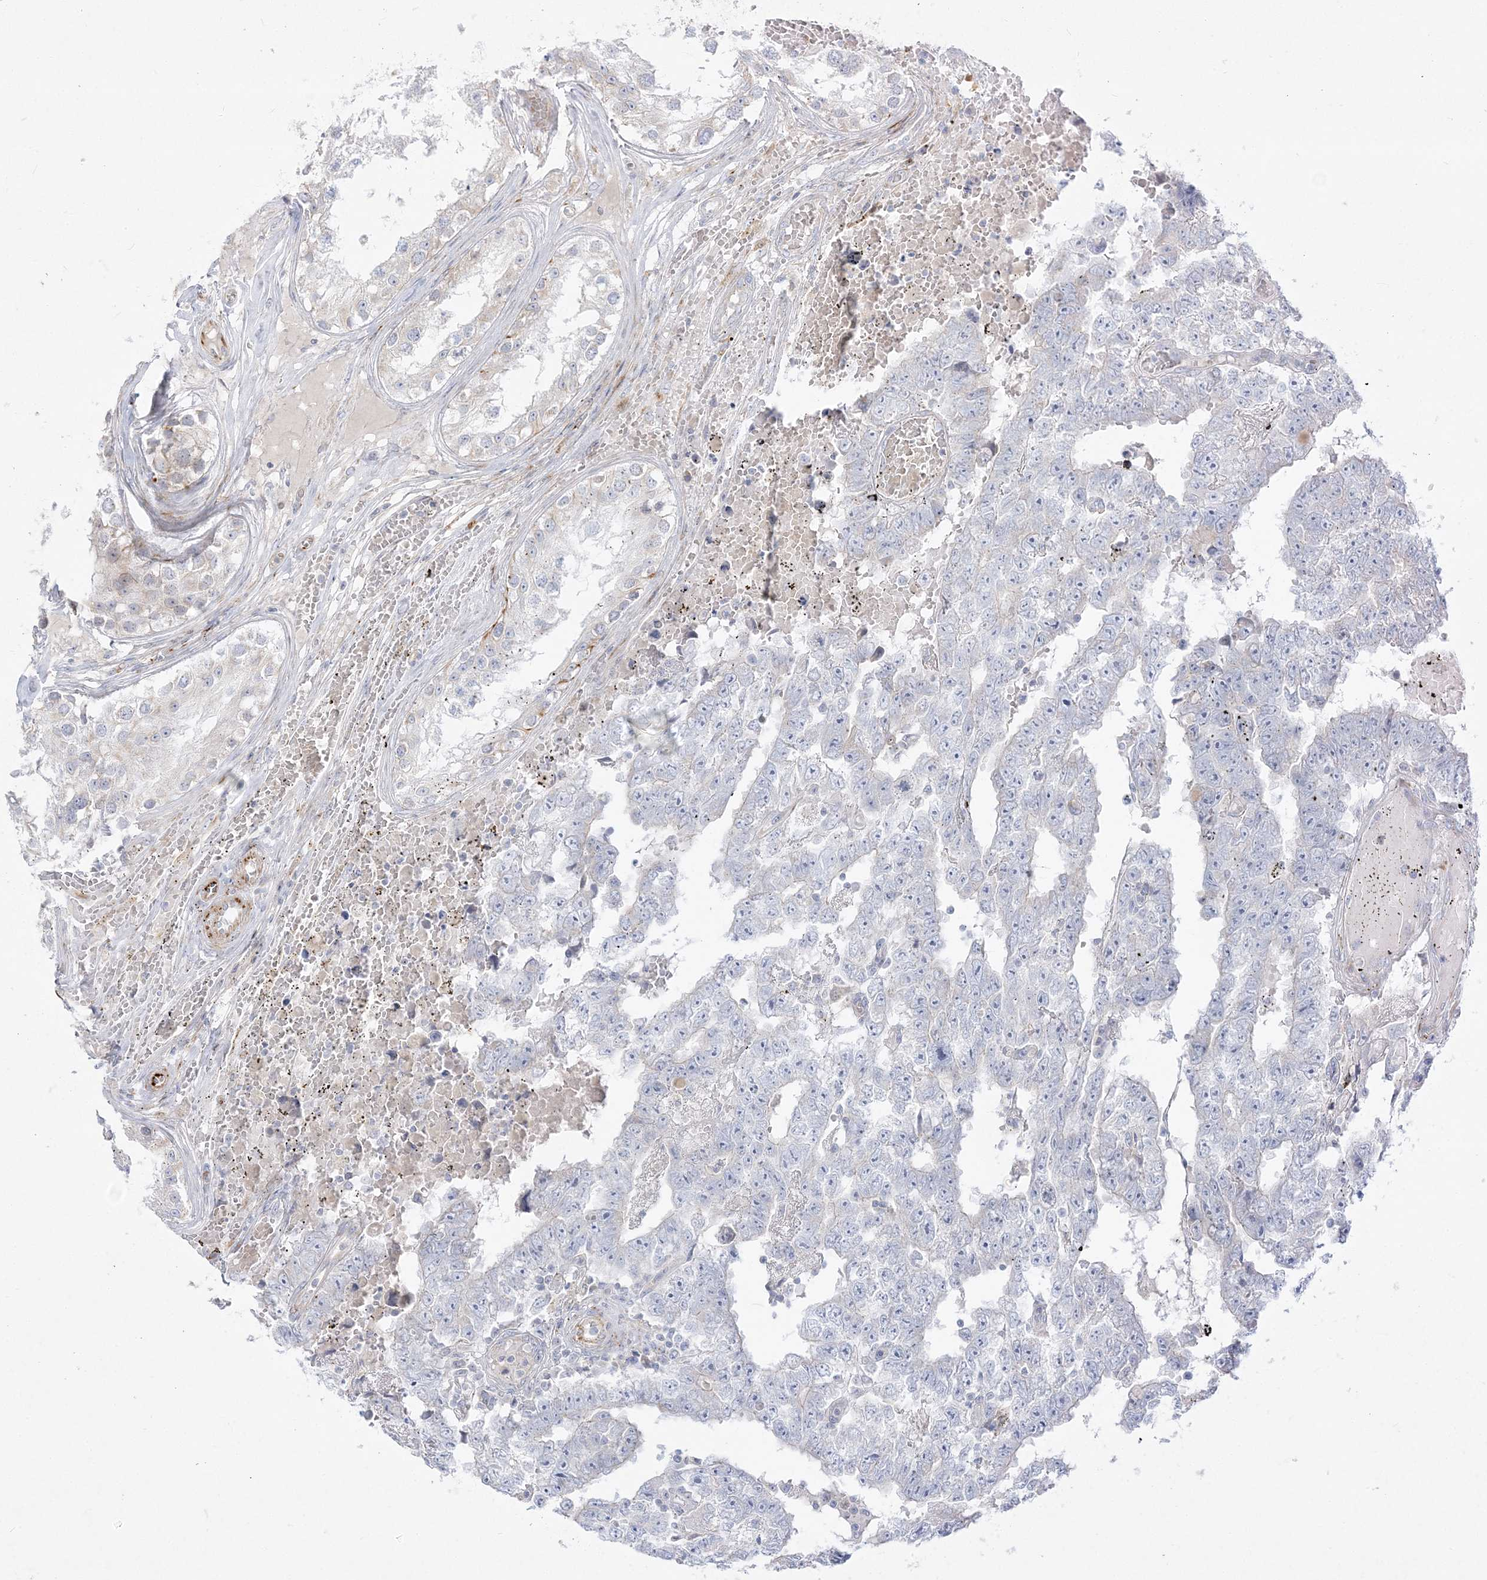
{"staining": {"intensity": "negative", "quantity": "none", "location": "none"}, "tissue": "testis cancer", "cell_type": "Tumor cells", "image_type": "cancer", "snomed": [{"axis": "morphology", "description": "Carcinoma, Embryonal, NOS"}, {"axis": "topography", "description": "Testis"}], "caption": "Protein analysis of testis embryonal carcinoma shows no significant staining in tumor cells.", "gene": "GPAT2", "patient": {"sex": "male", "age": 25}}